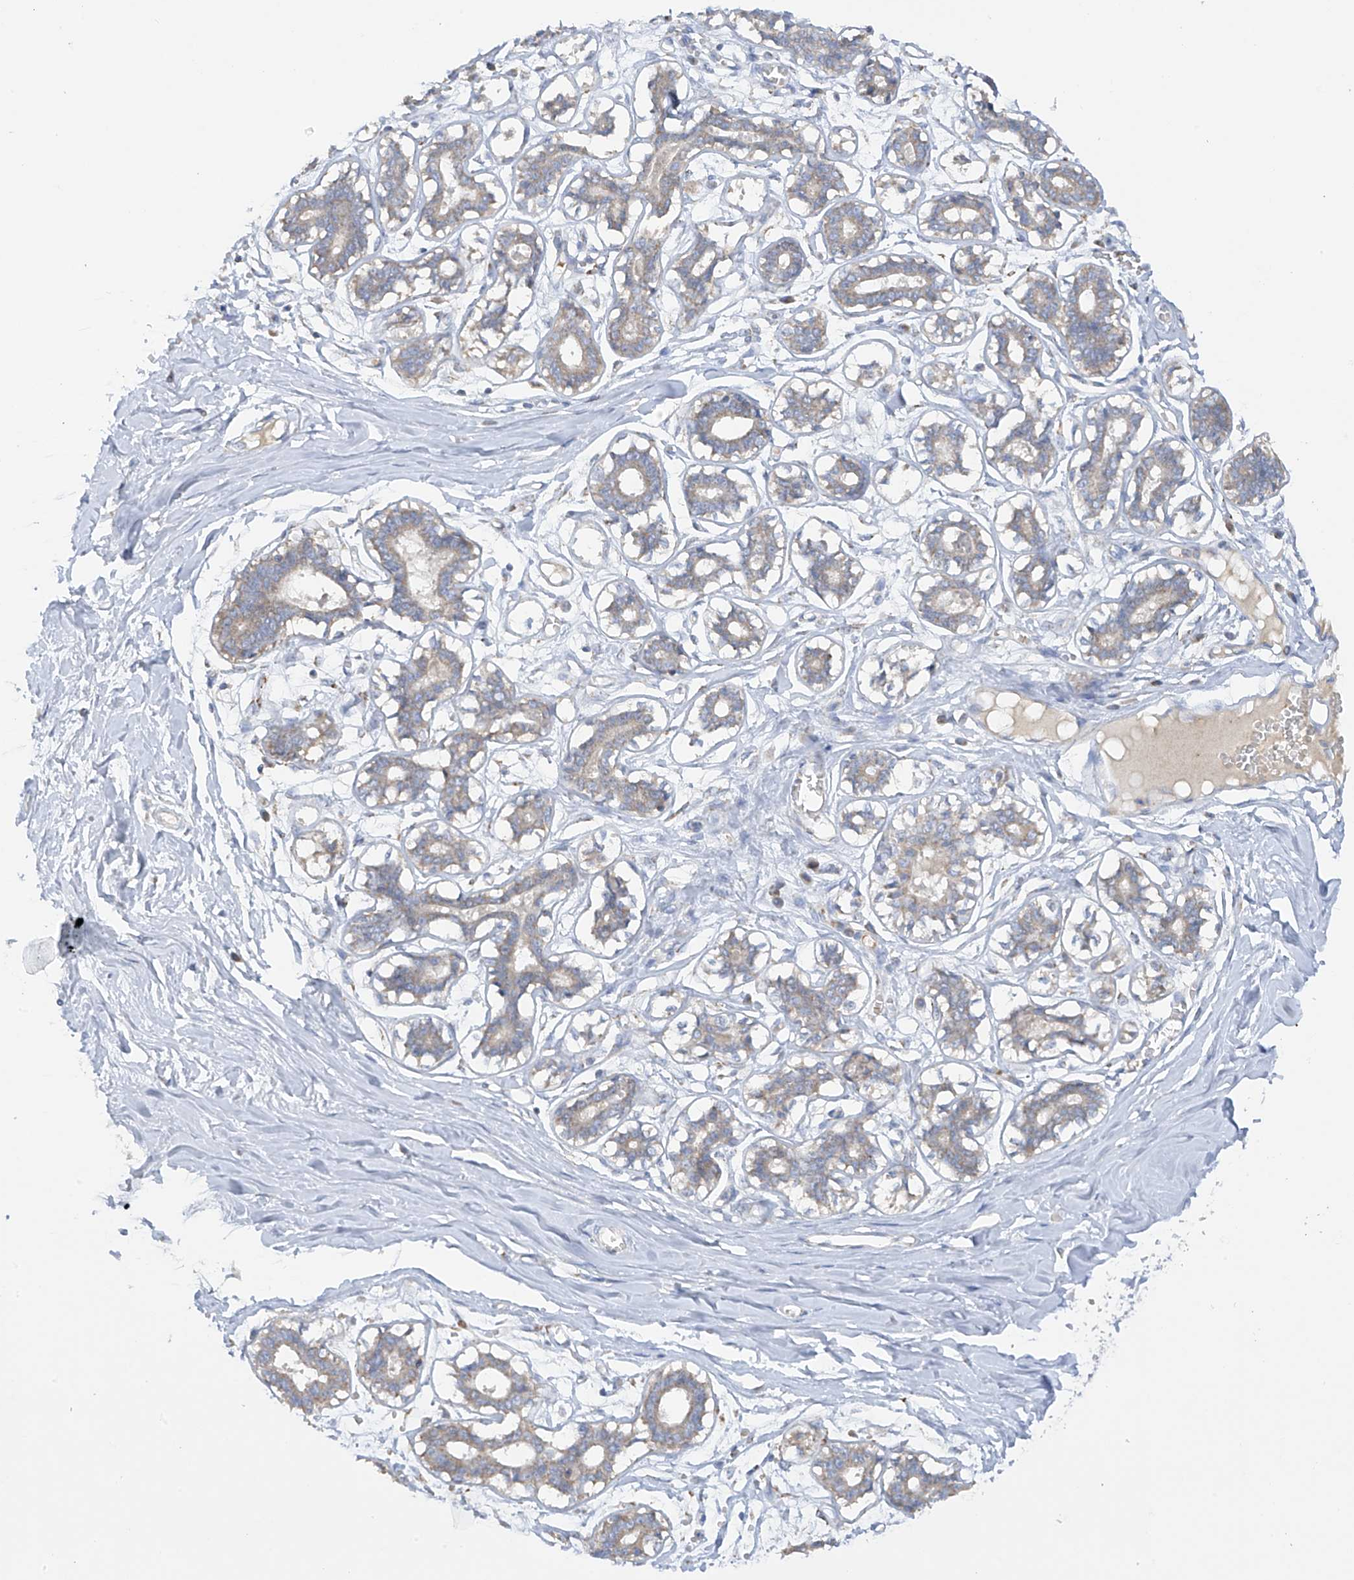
{"staining": {"intensity": "negative", "quantity": "none", "location": "none"}, "tissue": "breast", "cell_type": "Adipocytes", "image_type": "normal", "snomed": [{"axis": "morphology", "description": "Normal tissue, NOS"}, {"axis": "topography", "description": "Breast"}], "caption": "IHC micrograph of unremarkable human breast stained for a protein (brown), which reveals no staining in adipocytes.", "gene": "METTL18", "patient": {"sex": "female", "age": 27}}